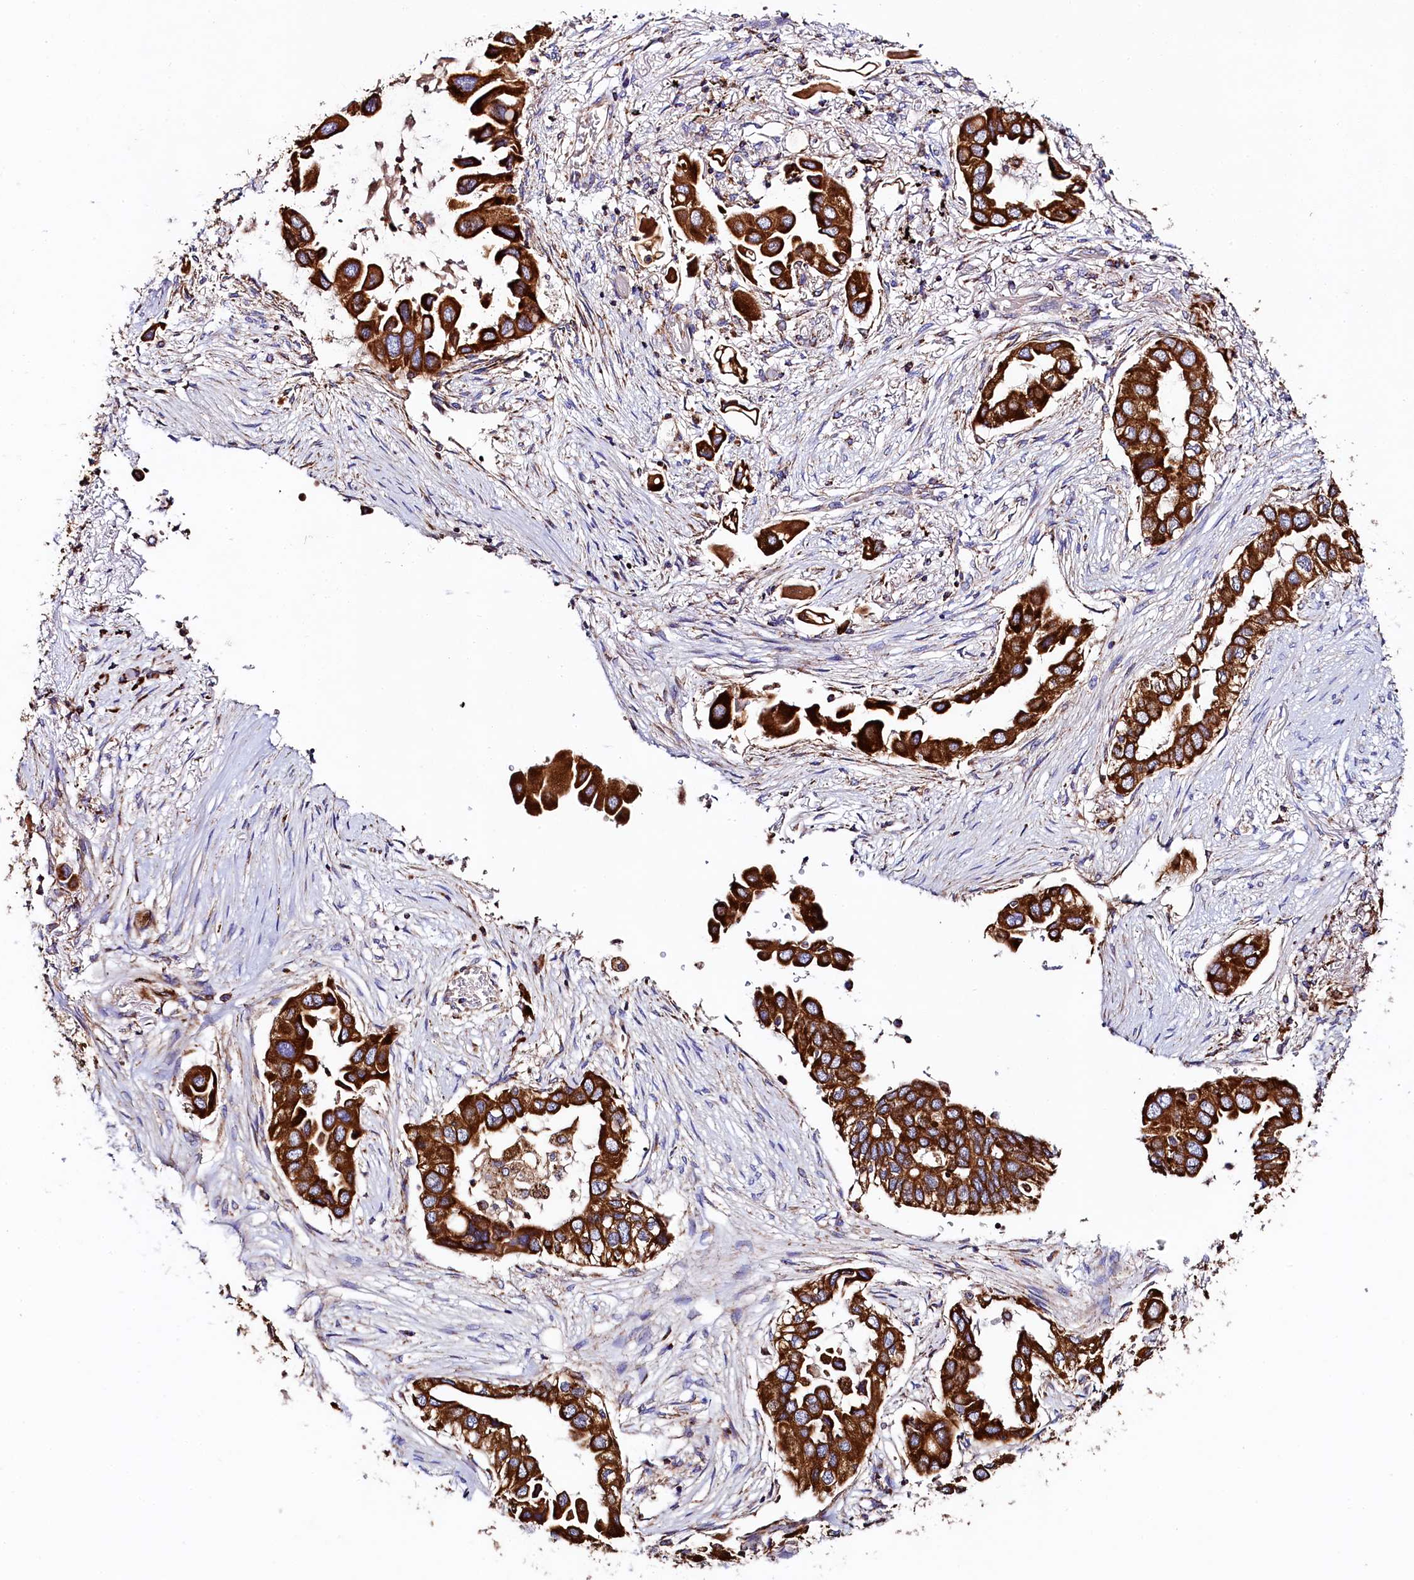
{"staining": {"intensity": "strong", "quantity": ">75%", "location": "cytoplasmic/membranous"}, "tissue": "lung cancer", "cell_type": "Tumor cells", "image_type": "cancer", "snomed": [{"axis": "morphology", "description": "Adenocarcinoma, NOS"}, {"axis": "topography", "description": "Lung"}], "caption": "The image shows immunohistochemical staining of adenocarcinoma (lung). There is strong cytoplasmic/membranous staining is appreciated in approximately >75% of tumor cells.", "gene": "CLYBL", "patient": {"sex": "female", "age": 76}}